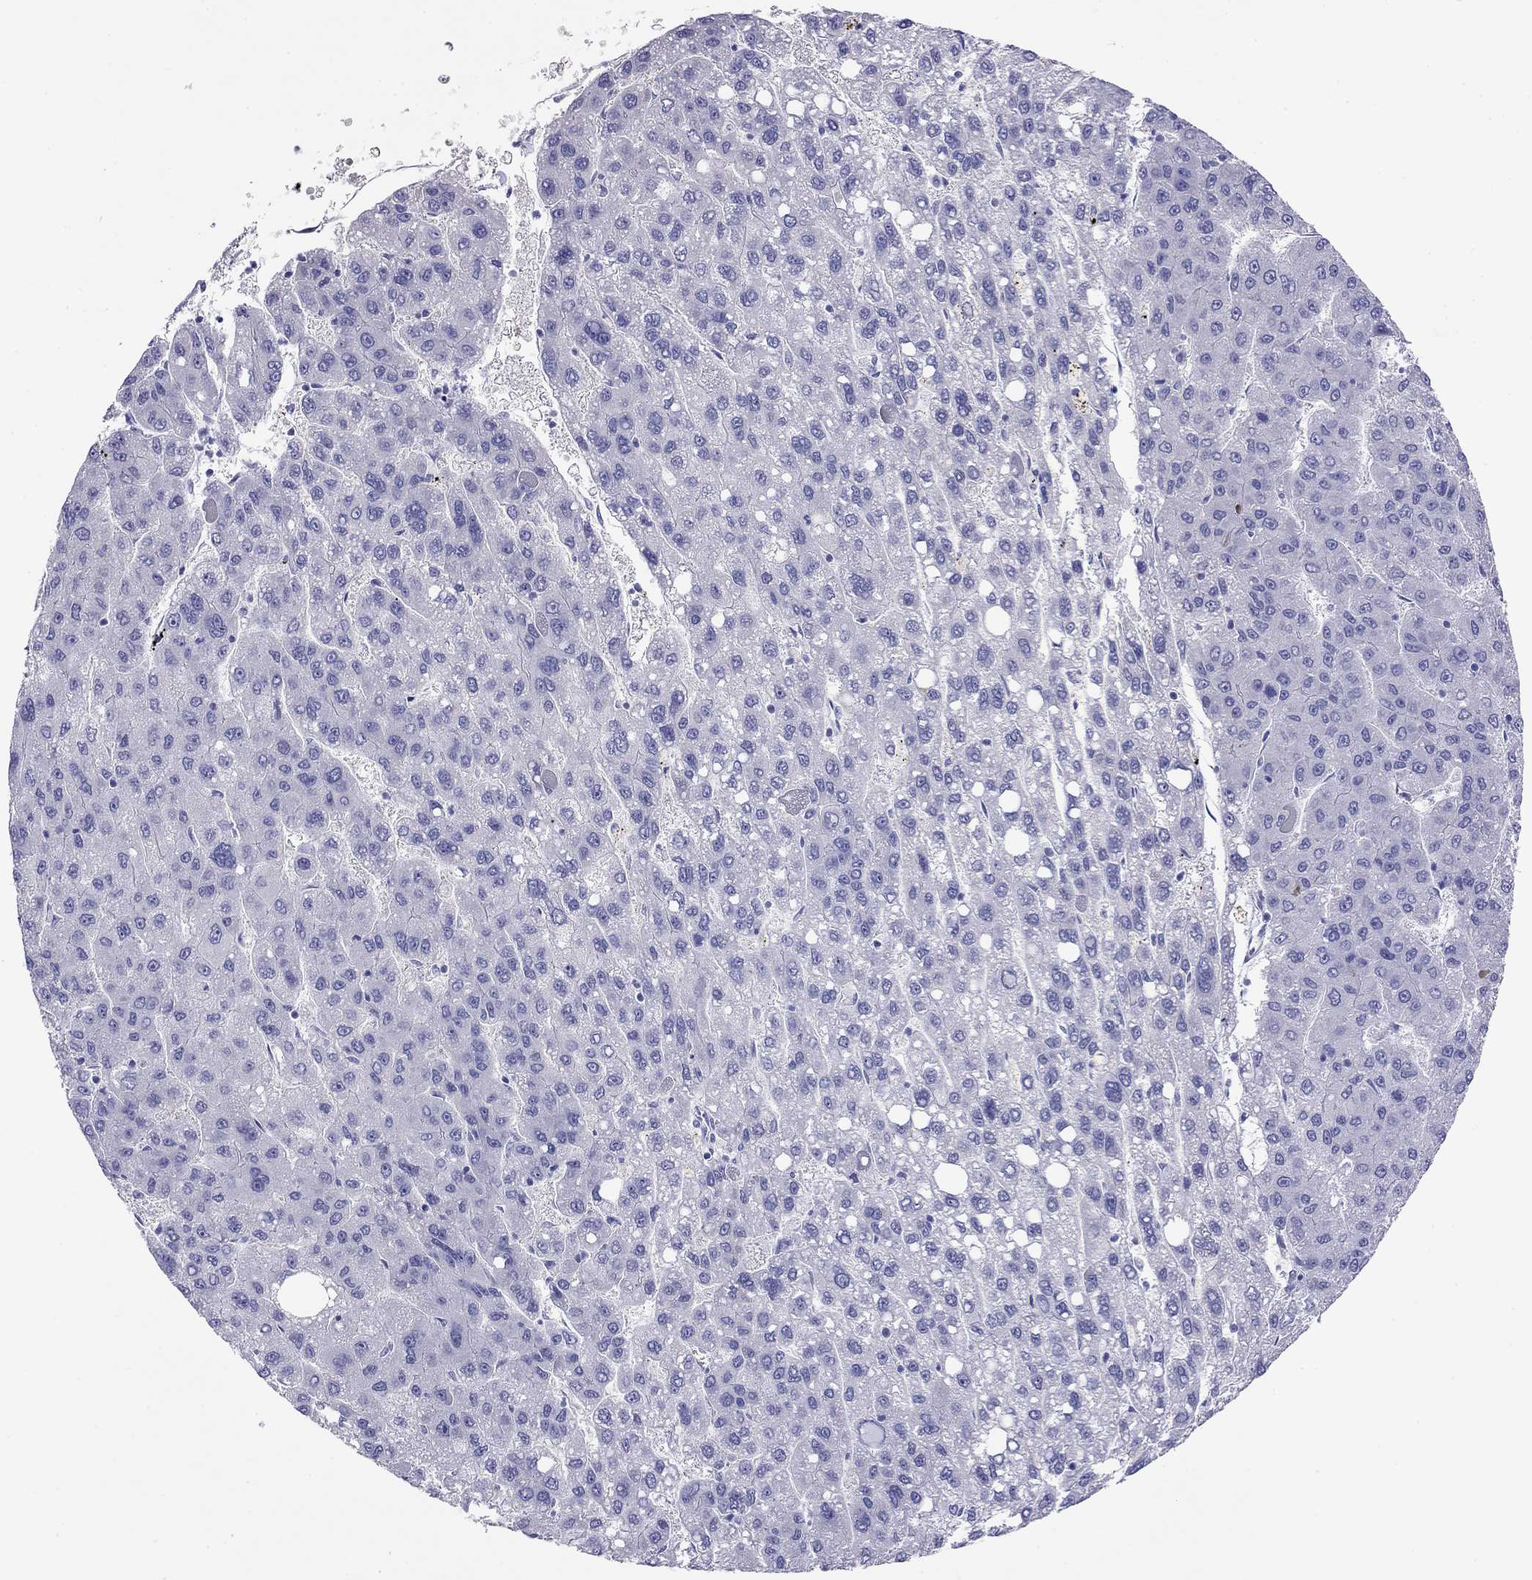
{"staining": {"intensity": "negative", "quantity": "none", "location": "none"}, "tissue": "liver cancer", "cell_type": "Tumor cells", "image_type": "cancer", "snomed": [{"axis": "morphology", "description": "Carcinoma, Hepatocellular, NOS"}, {"axis": "topography", "description": "Liver"}], "caption": "Liver hepatocellular carcinoma stained for a protein using immunohistochemistry (IHC) exhibits no expression tumor cells.", "gene": "CAPNS2", "patient": {"sex": "female", "age": 82}}